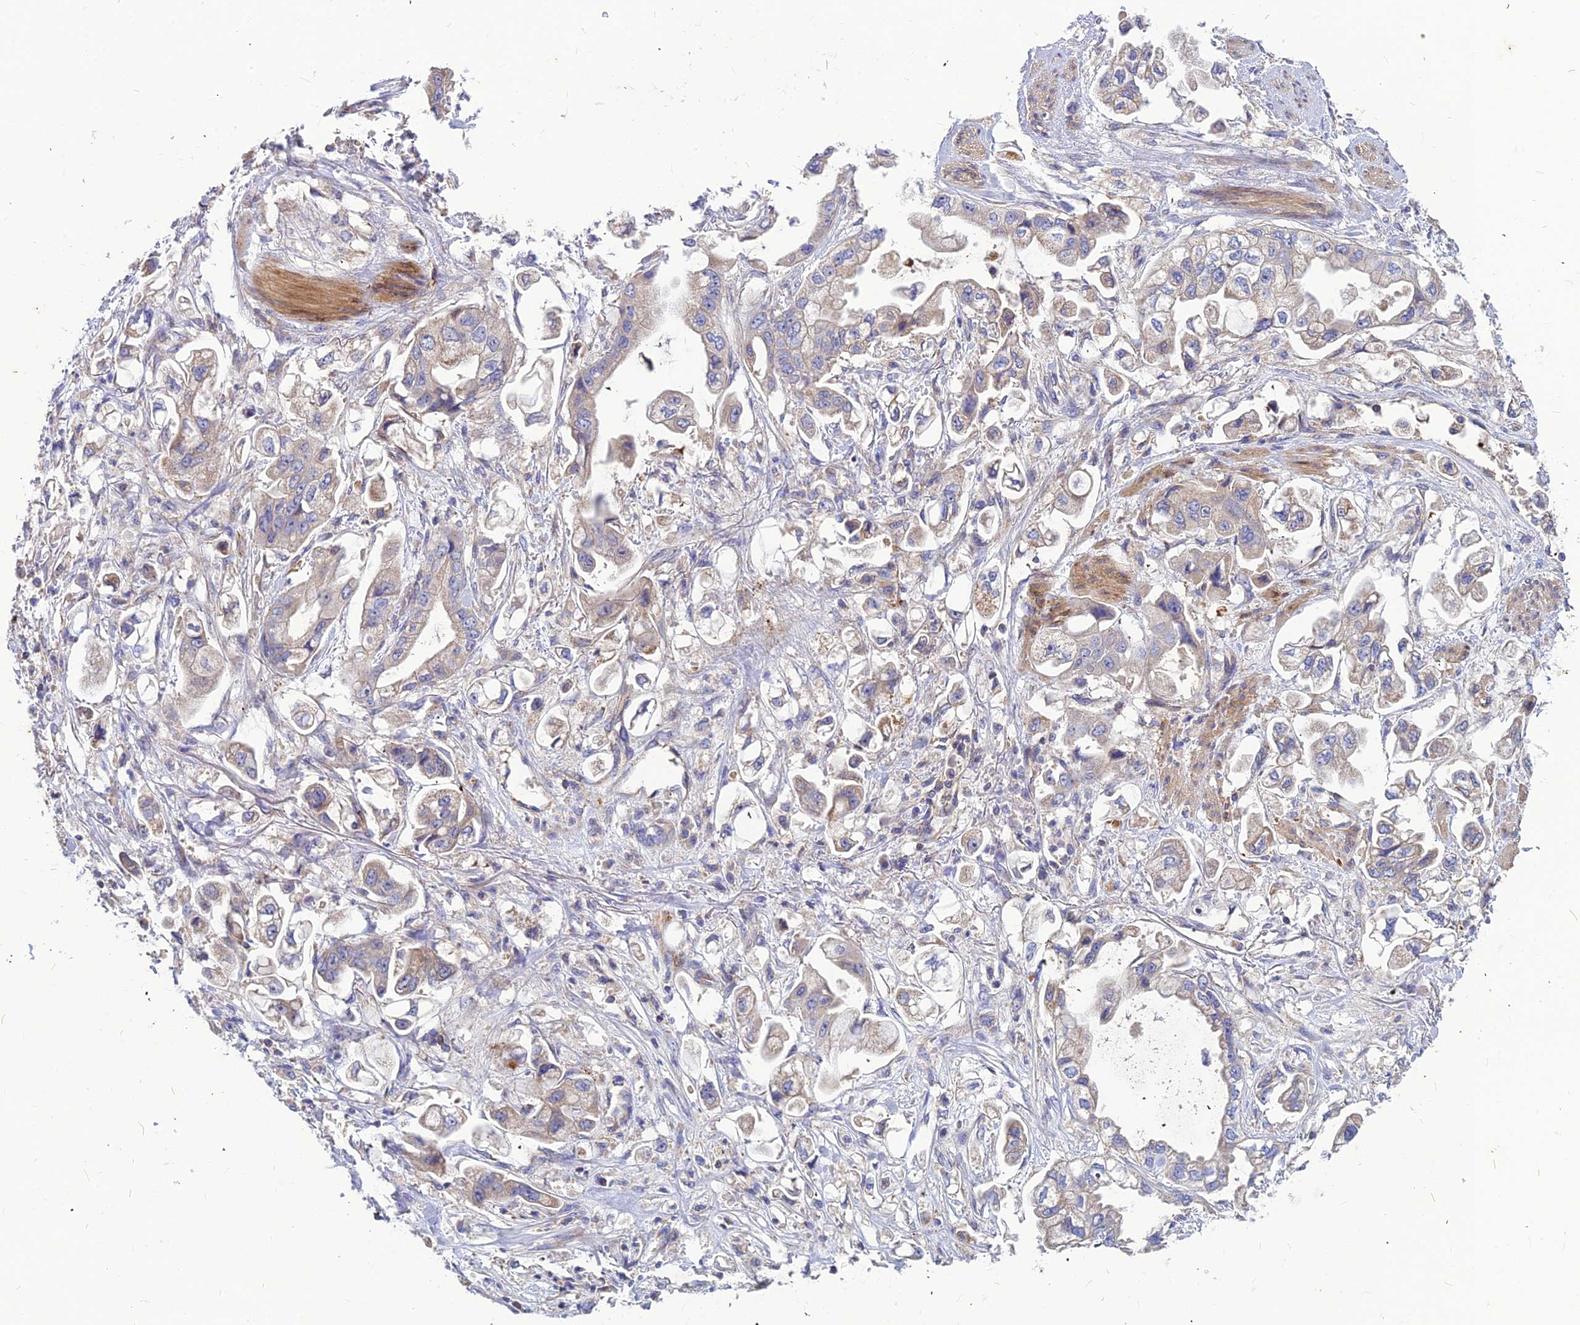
{"staining": {"intensity": "negative", "quantity": "none", "location": "none"}, "tissue": "stomach cancer", "cell_type": "Tumor cells", "image_type": "cancer", "snomed": [{"axis": "morphology", "description": "Adenocarcinoma, NOS"}, {"axis": "topography", "description": "Stomach"}], "caption": "The immunohistochemistry photomicrograph has no significant expression in tumor cells of stomach adenocarcinoma tissue.", "gene": "ASPHD1", "patient": {"sex": "male", "age": 62}}